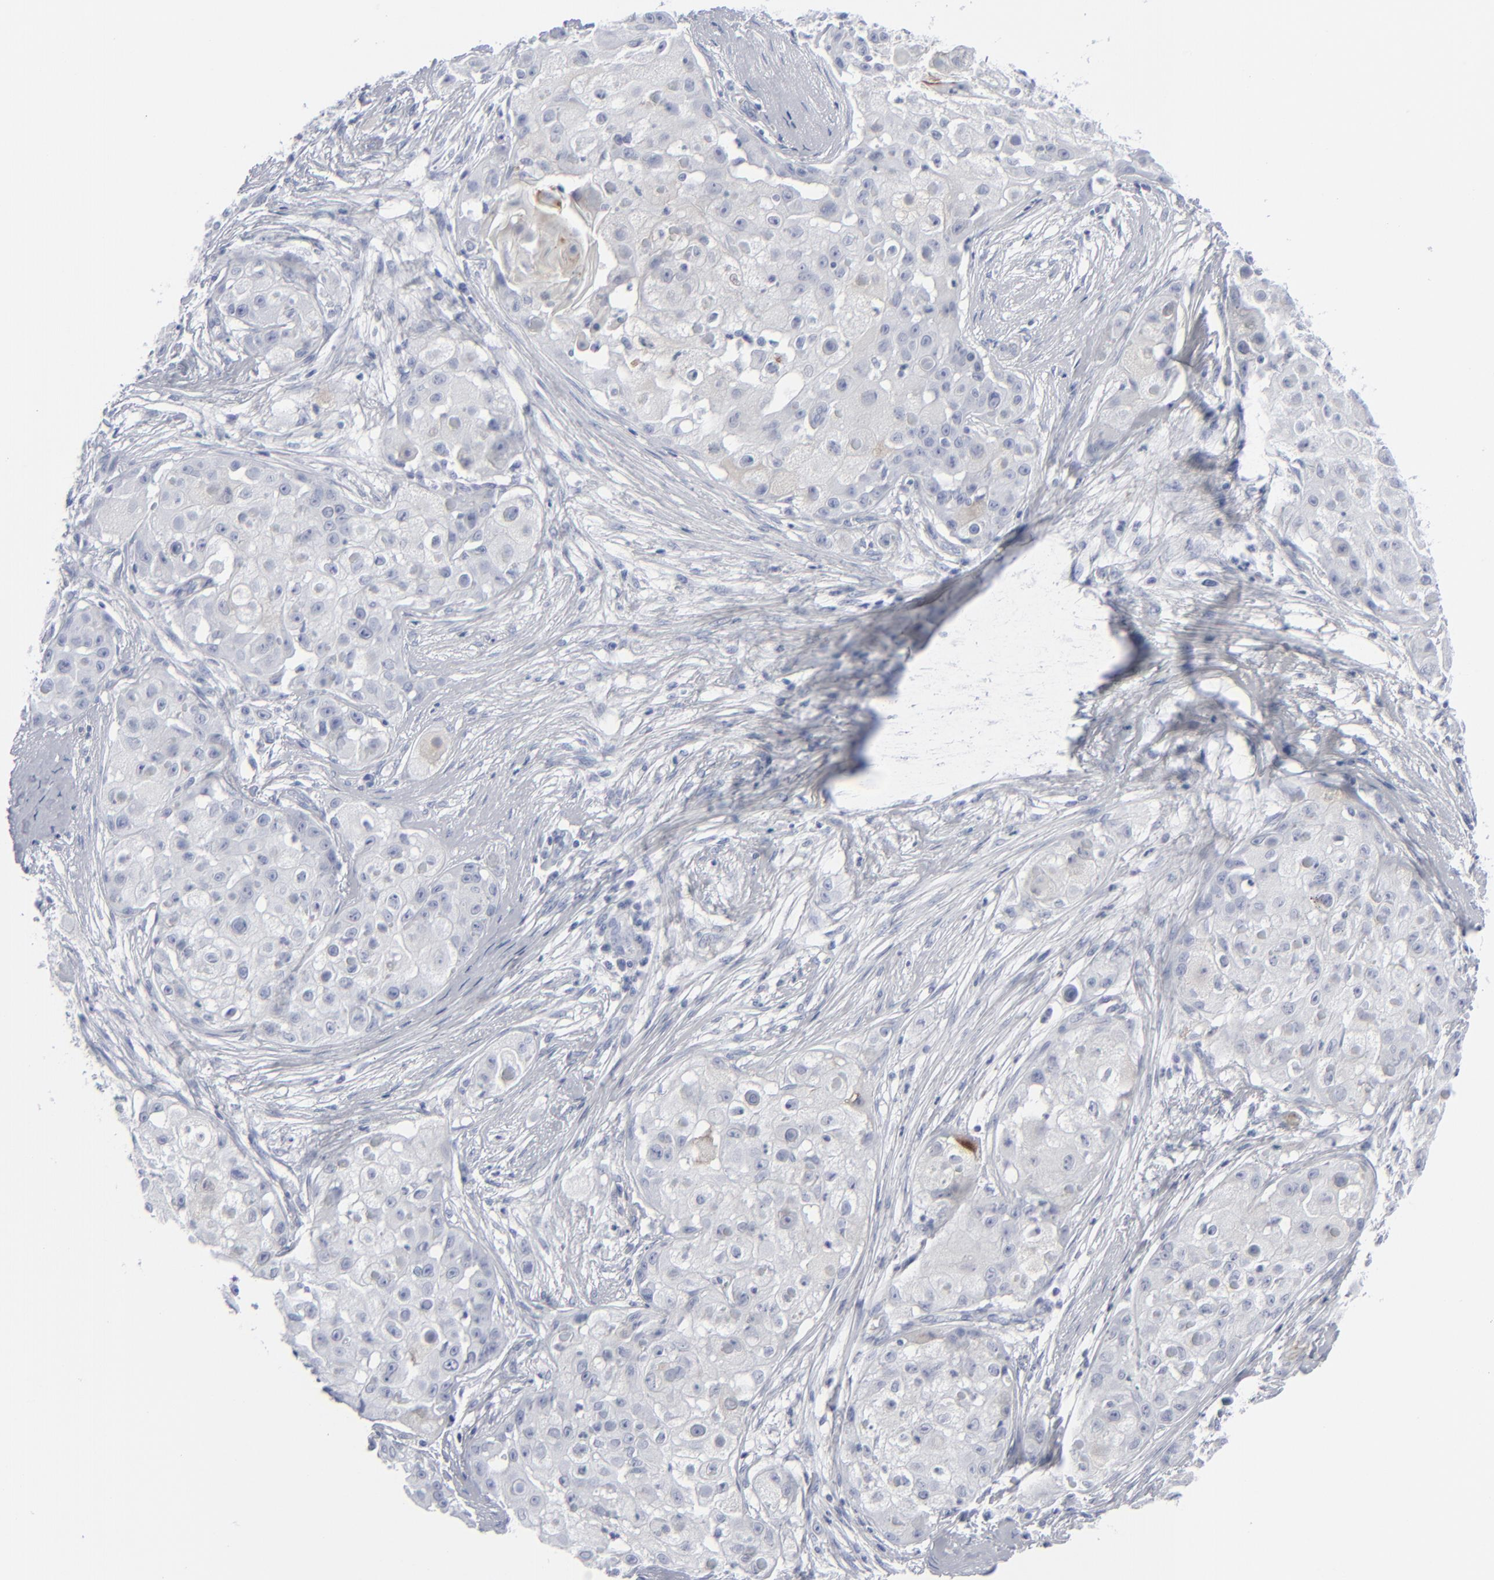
{"staining": {"intensity": "negative", "quantity": "none", "location": "none"}, "tissue": "skin cancer", "cell_type": "Tumor cells", "image_type": "cancer", "snomed": [{"axis": "morphology", "description": "Squamous cell carcinoma, NOS"}, {"axis": "topography", "description": "Skin"}], "caption": "Immunohistochemical staining of skin cancer shows no significant staining in tumor cells.", "gene": "MSLN", "patient": {"sex": "female", "age": 57}}